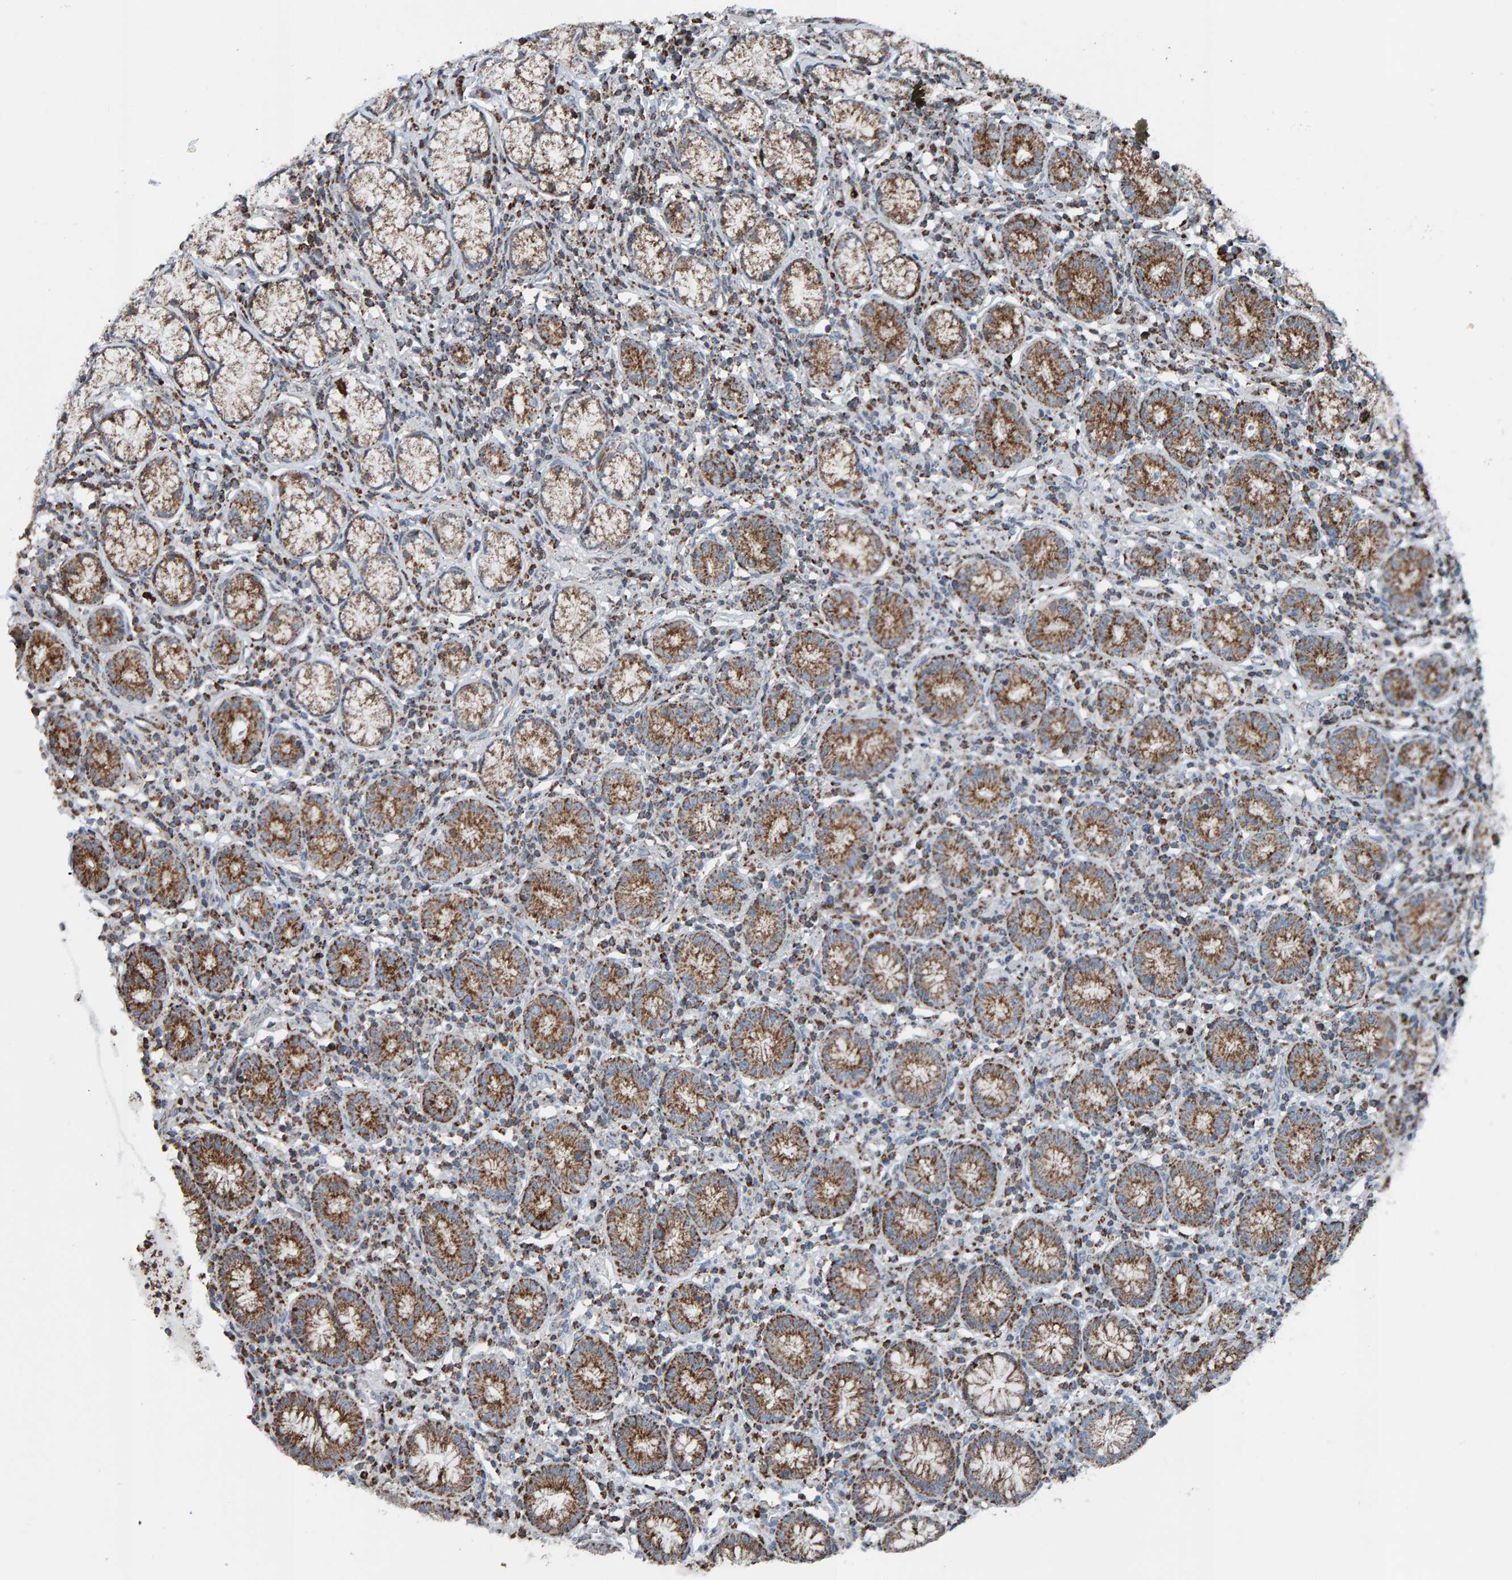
{"staining": {"intensity": "moderate", "quantity": ">75%", "location": "cytoplasmic/membranous"}, "tissue": "stomach", "cell_type": "Glandular cells", "image_type": "normal", "snomed": [{"axis": "morphology", "description": "Normal tissue, NOS"}, {"axis": "topography", "description": "Stomach"}], "caption": "This micrograph shows IHC staining of normal human stomach, with medium moderate cytoplasmic/membranous positivity in approximately >75% of glandular cells.", "gene": "ZNF48", "patient": {"sex": "male", "age": 55}}